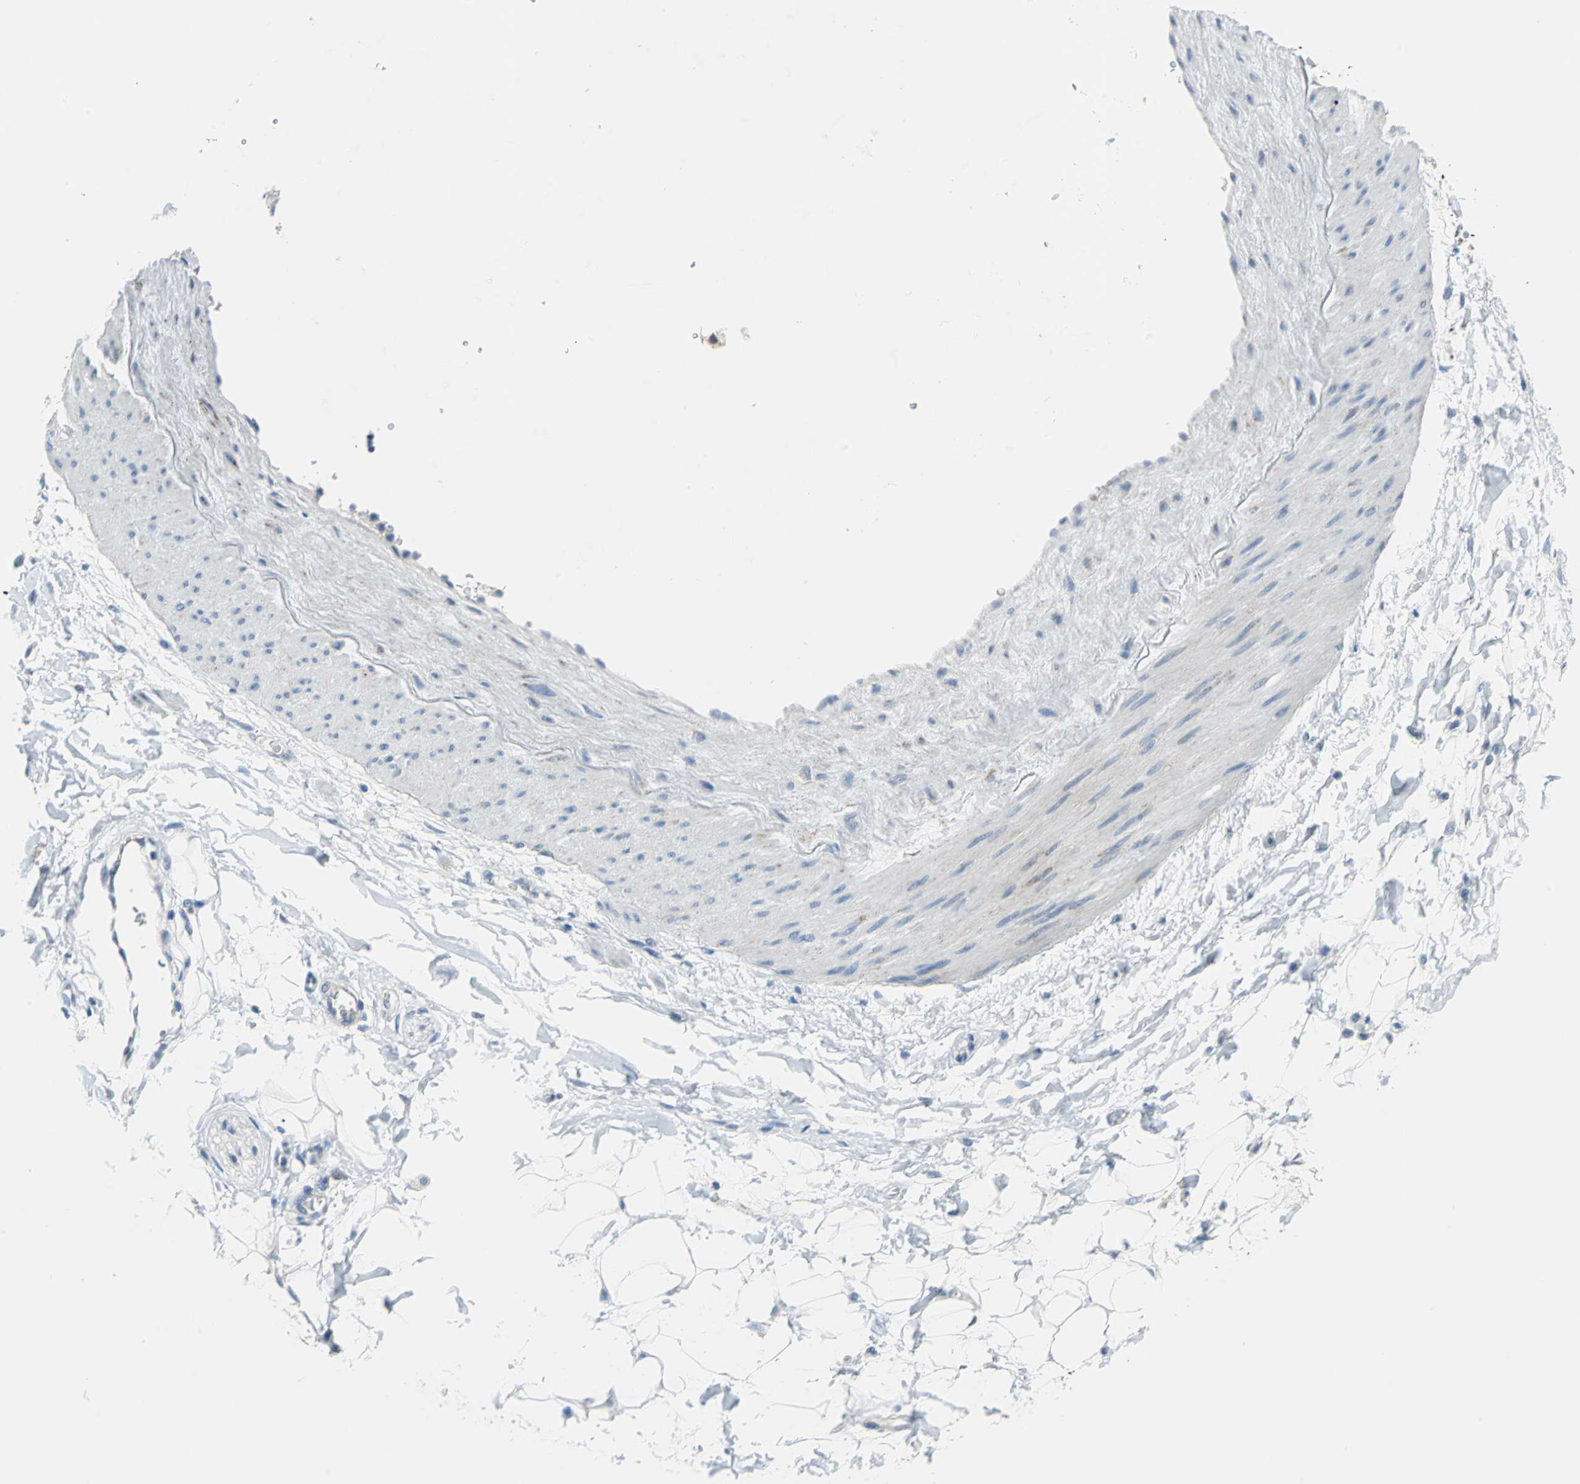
{"staining": {"intensity": "negative", "quantity": "none", "location": "none"}, "tissue": "adipose tissue", "cell_type": "Adipocytes", "image_type": "normal", "snomed": [{"axis": "morphology", "description": "Normal tissue, NOS"}, {"axis": "morphology", "description": "Urothelial carcinoma, High grade"}, {"axis": "topography", "description": "Vascular tissue"}, {"axis": "topography", "description": "Urinary bladder"}], "caption": "An immunohistochemistry (IHC) histopathology image of normal adipose tissue is shown. There is no staining in adipocytes of adipose tissue.", "gene": "MUC4", "patient": {"sex": "female", "age": 56}}